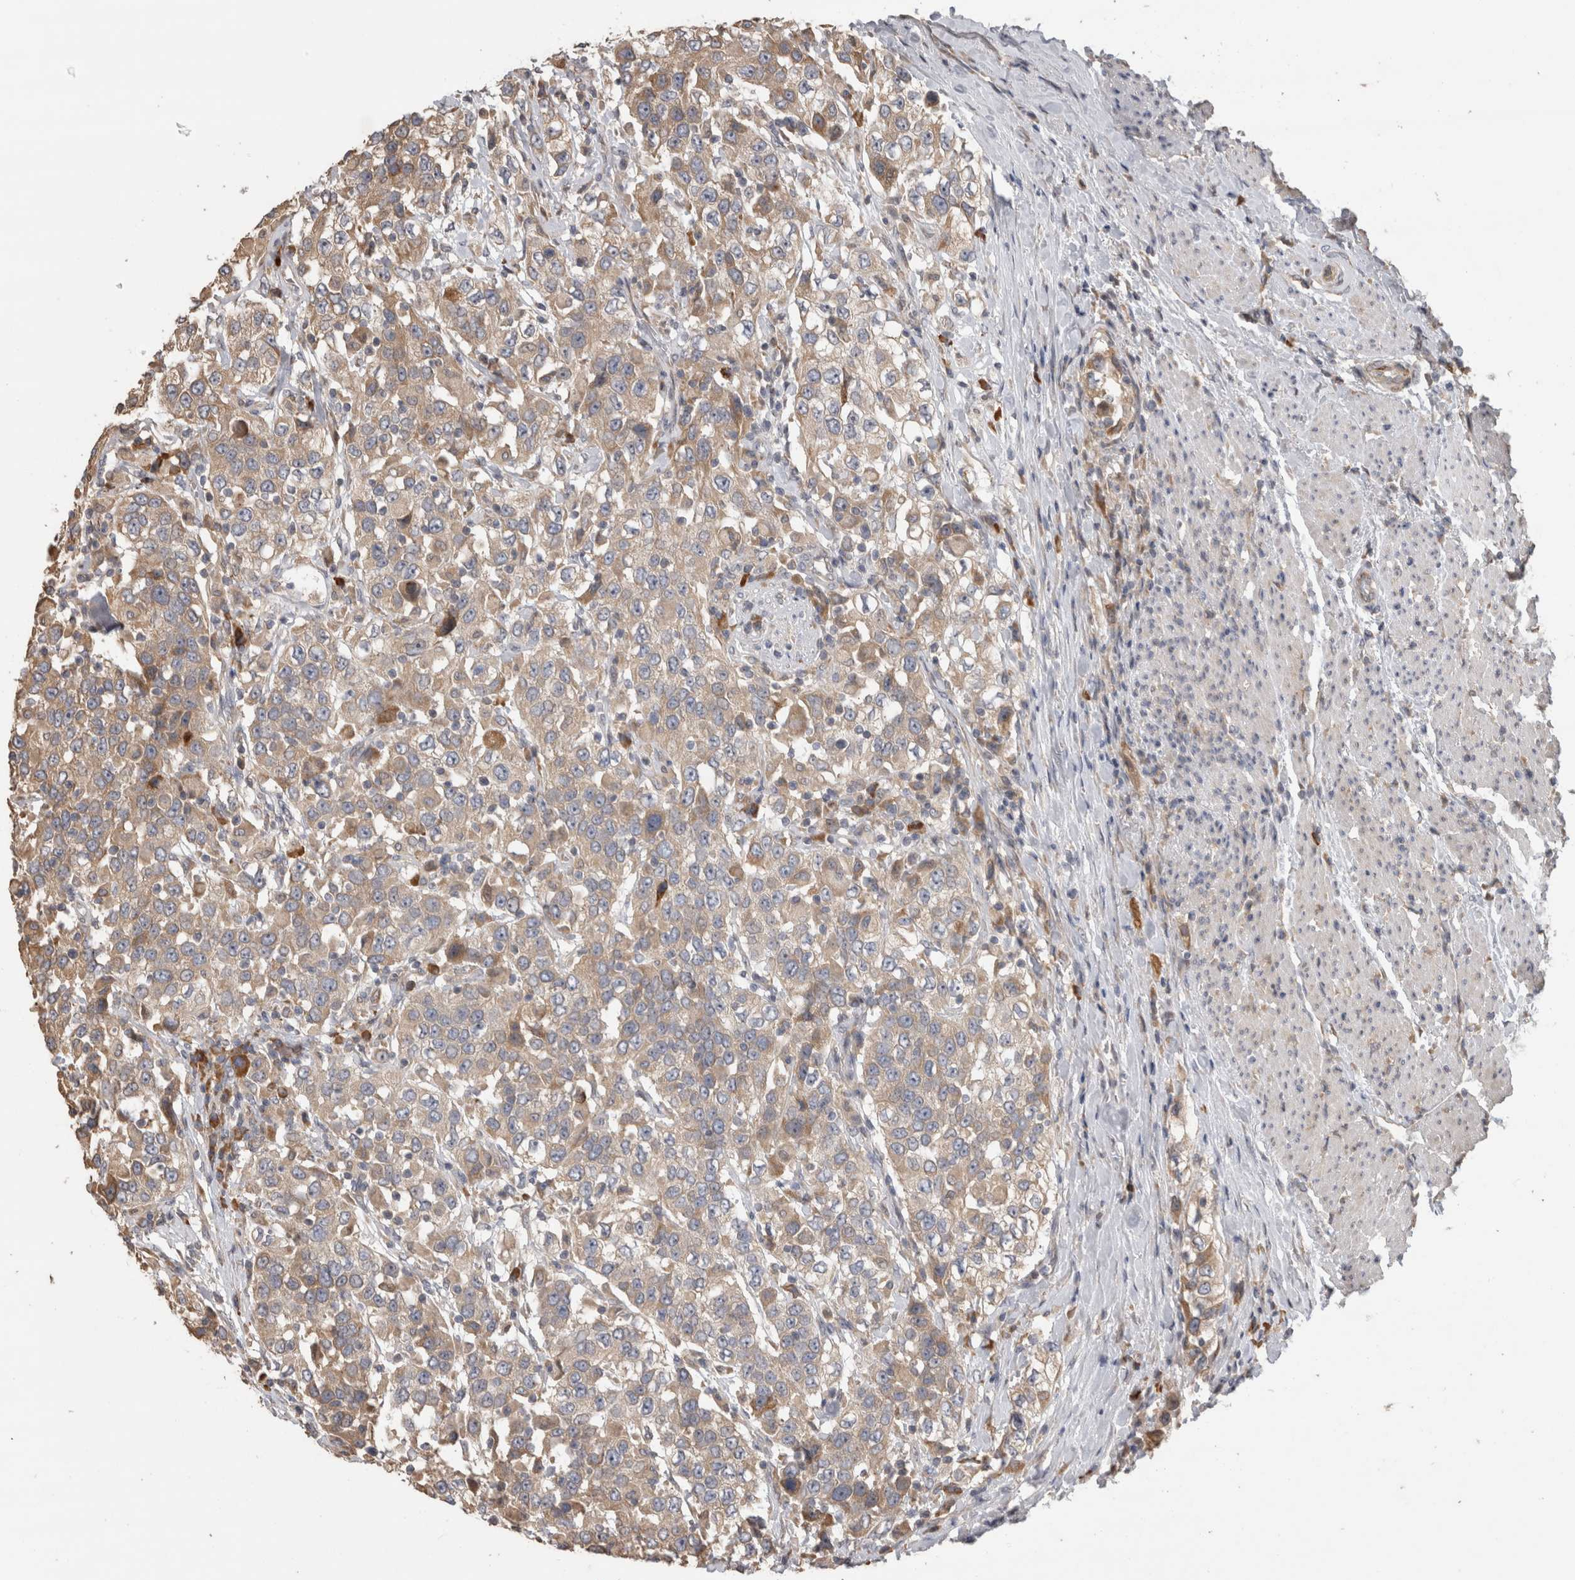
{"staining": {"intensity": "weak", "quantity": ">75%", "location": "cytoplasmic/membranous"}, "tissue": "urothelial cancer", "cell_type": "Tumor cells", "image_type": "cancer", "snomed": [{"axis": "morphology", "description": "Urothelial carcinoma, High grade"}, {"axis": "topography", "description": "Urinary bladder"}], "caption": "Immunohistochemistry (IHC) photomicrograph of neoplastic tissue: urothelial carcinoma (high-grade) stained using immunohistochemistry (IHC) shows low levels of weak protein expression localized specifically in the cytoplasmic/membranous of tumor cells, appearing as a cytoplasmic/membranous brown color.", "gene": "TBCE", "patient": {"sex": "female", "age": 80}}